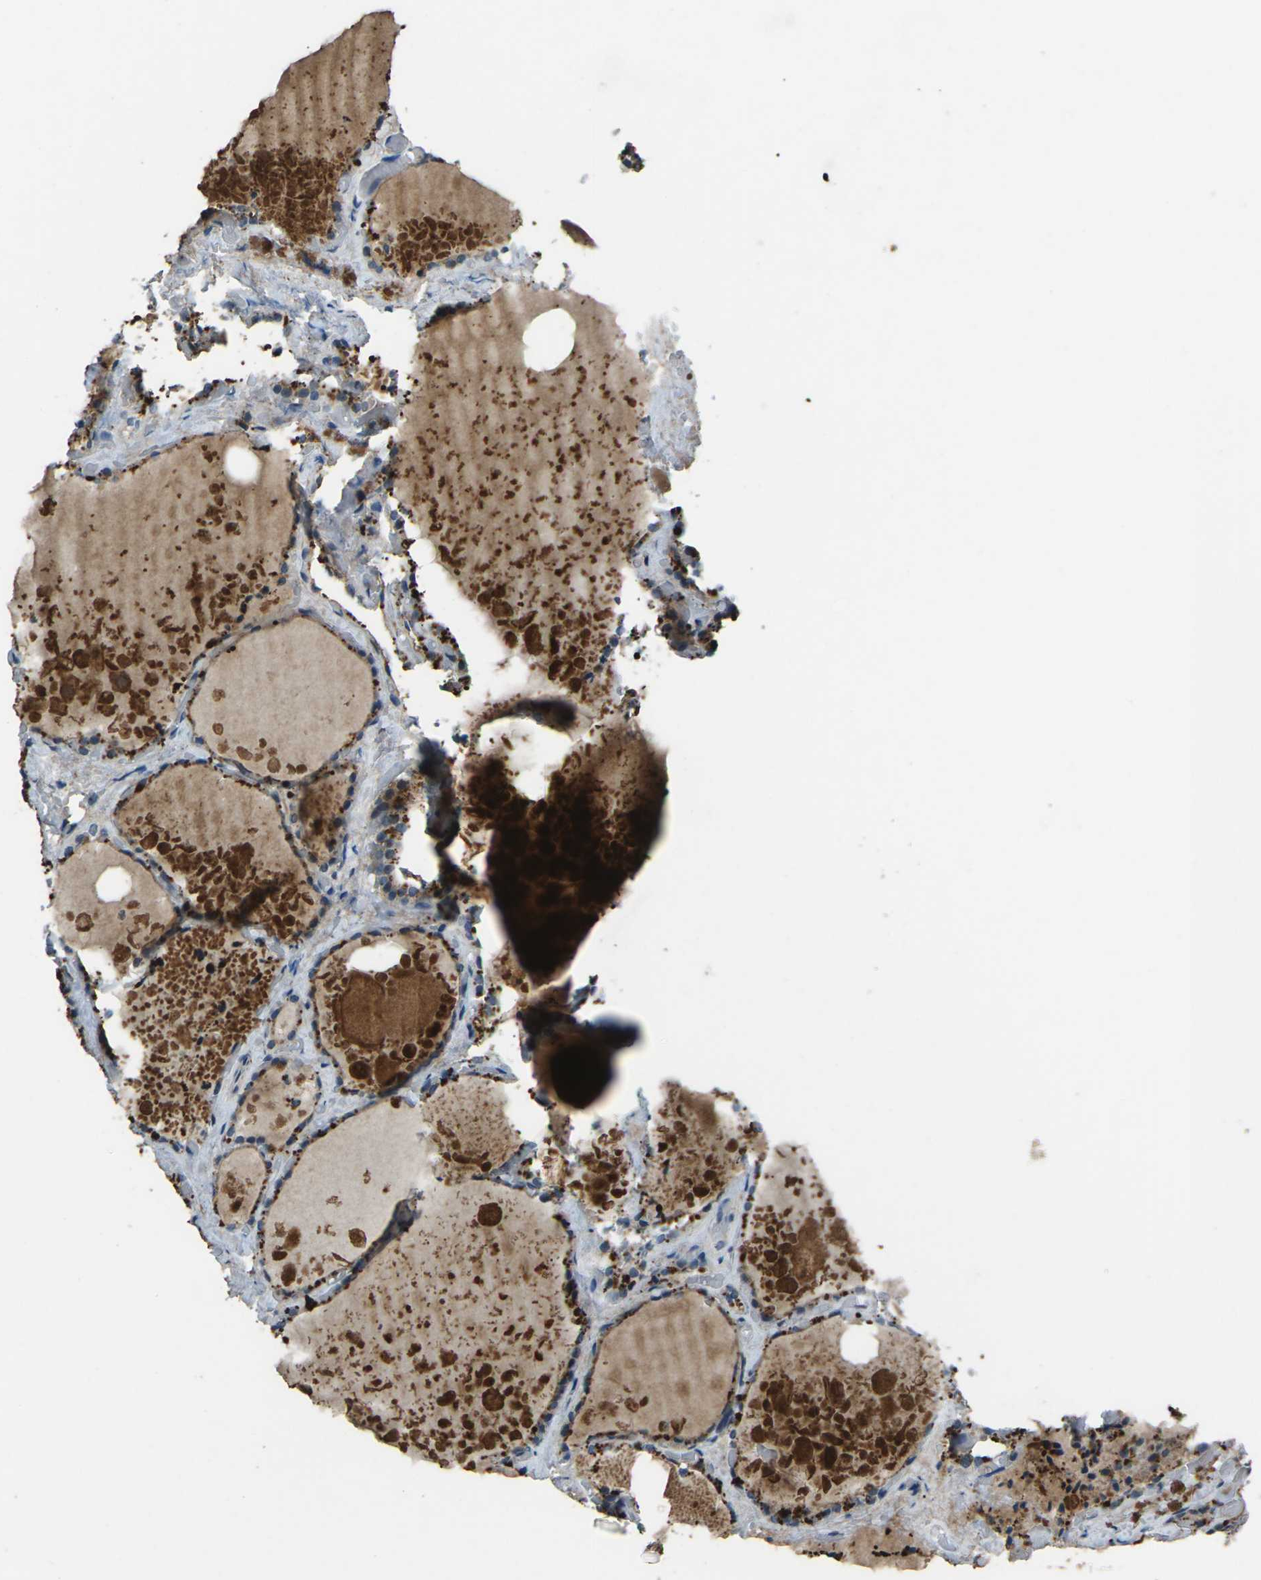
{"staining": {"intensity": "moderate", "quantity": ">75%", "location": "cytoplasmic/membranous"}, "tissue": "thyroid gland", "cell_type": "Glandular cells", "image_type": "normal", "snomed": [{"axis": "morphology", "description": "Normal tissue, NOS"}, {"axis": "topography", "description": "Thyroid gland"}], "caption": "Normal thyroid gland was stained to show a protein in brown. There is medium levels of moderate cytoplasmic/membranous positivity in about >75% of glandular cells.", "gene": "SLC31A2", "patient": {"sex": "male", "age": 61}}